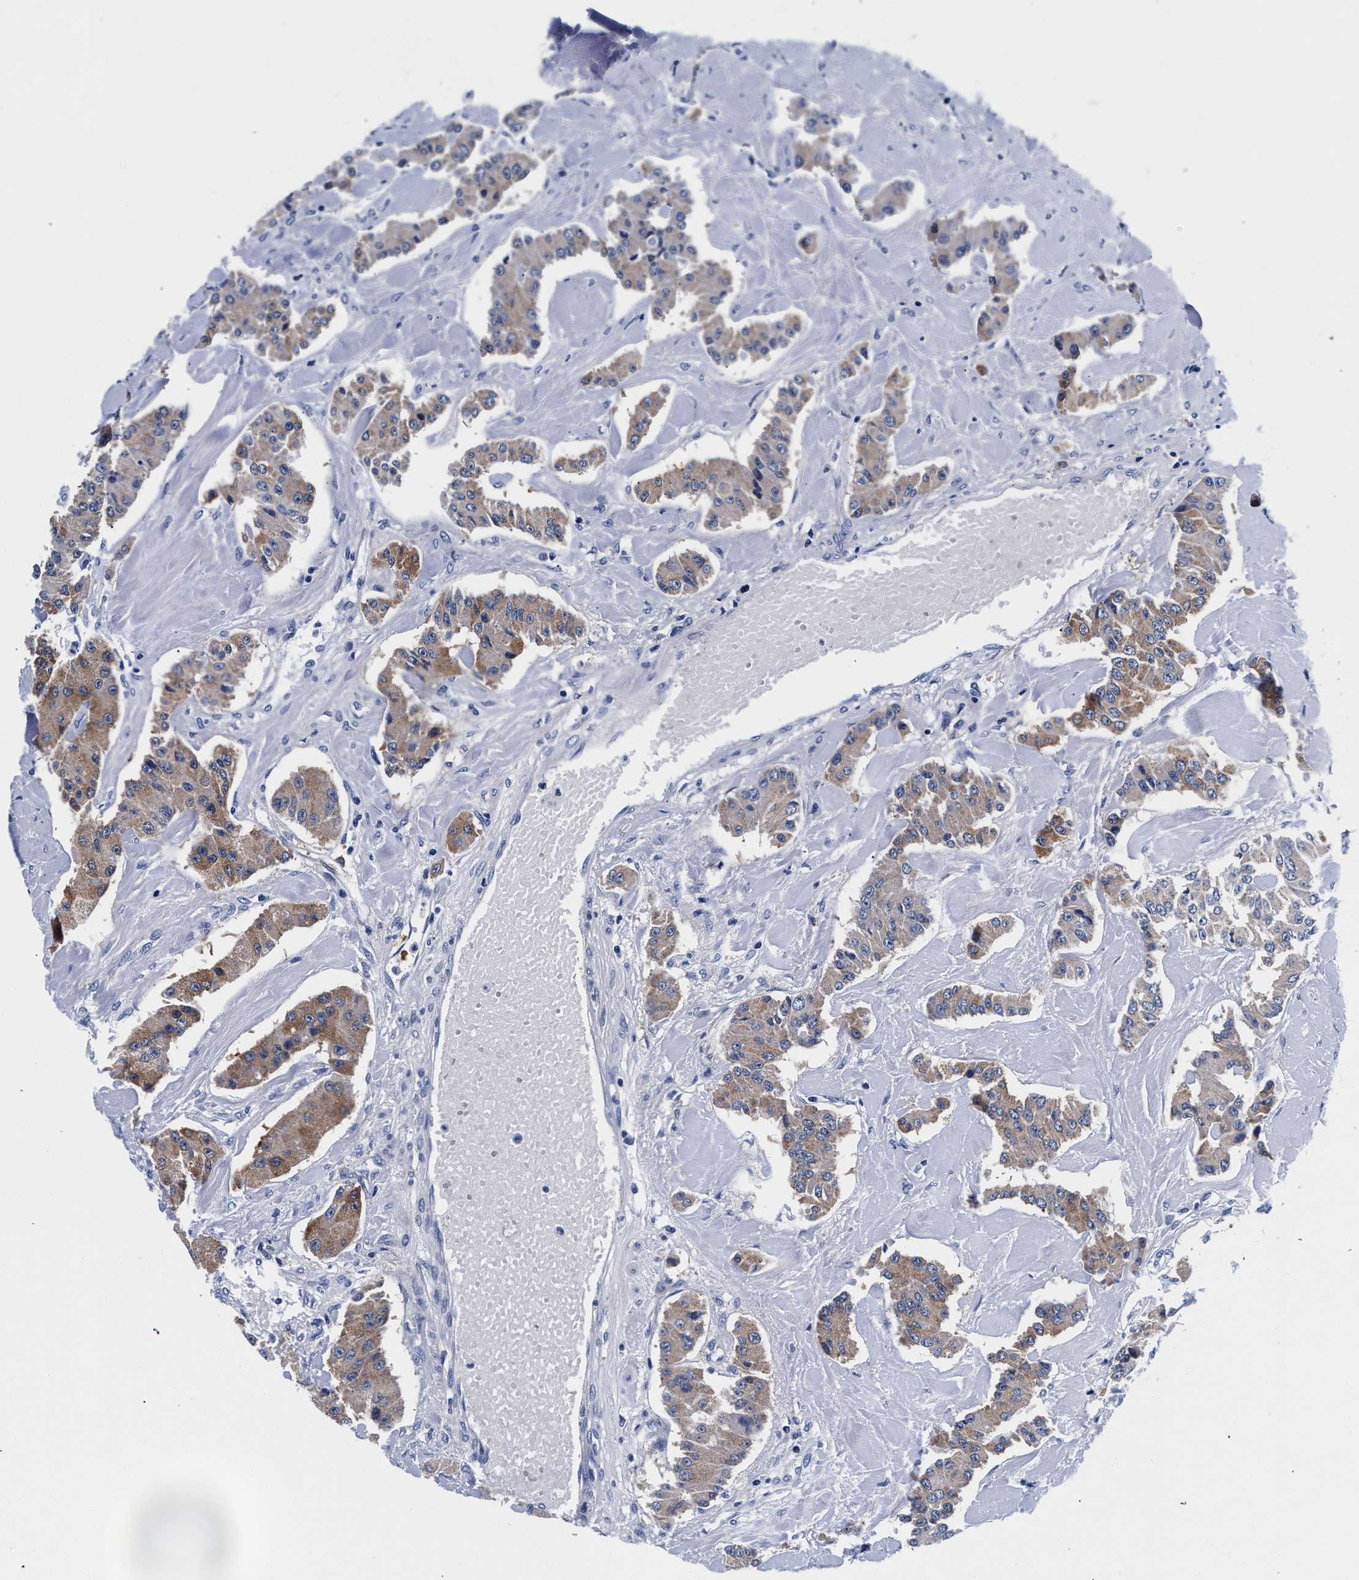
{"staining": {"intensity": "moderate", "quantity": "25%-75%", "location": "cytoplasmic/membranous"}, "tissue": "carcinoid", "cell_type": "Tumor cells", "image_type": "cancer", "snomed": [{"axis": "morphology", "description": "Carcinoid, malignant, NOS"}, {"axis": "topography", "description": "Pancreas"}], "caption": "The histopathology image reveals staining of carcinoid, revealing moderate cytoplasmic/membranous protein staining (brown color) within tumor cells.", "gene": "RAB3B", "patient": {"sex": "male", "age": 41}}